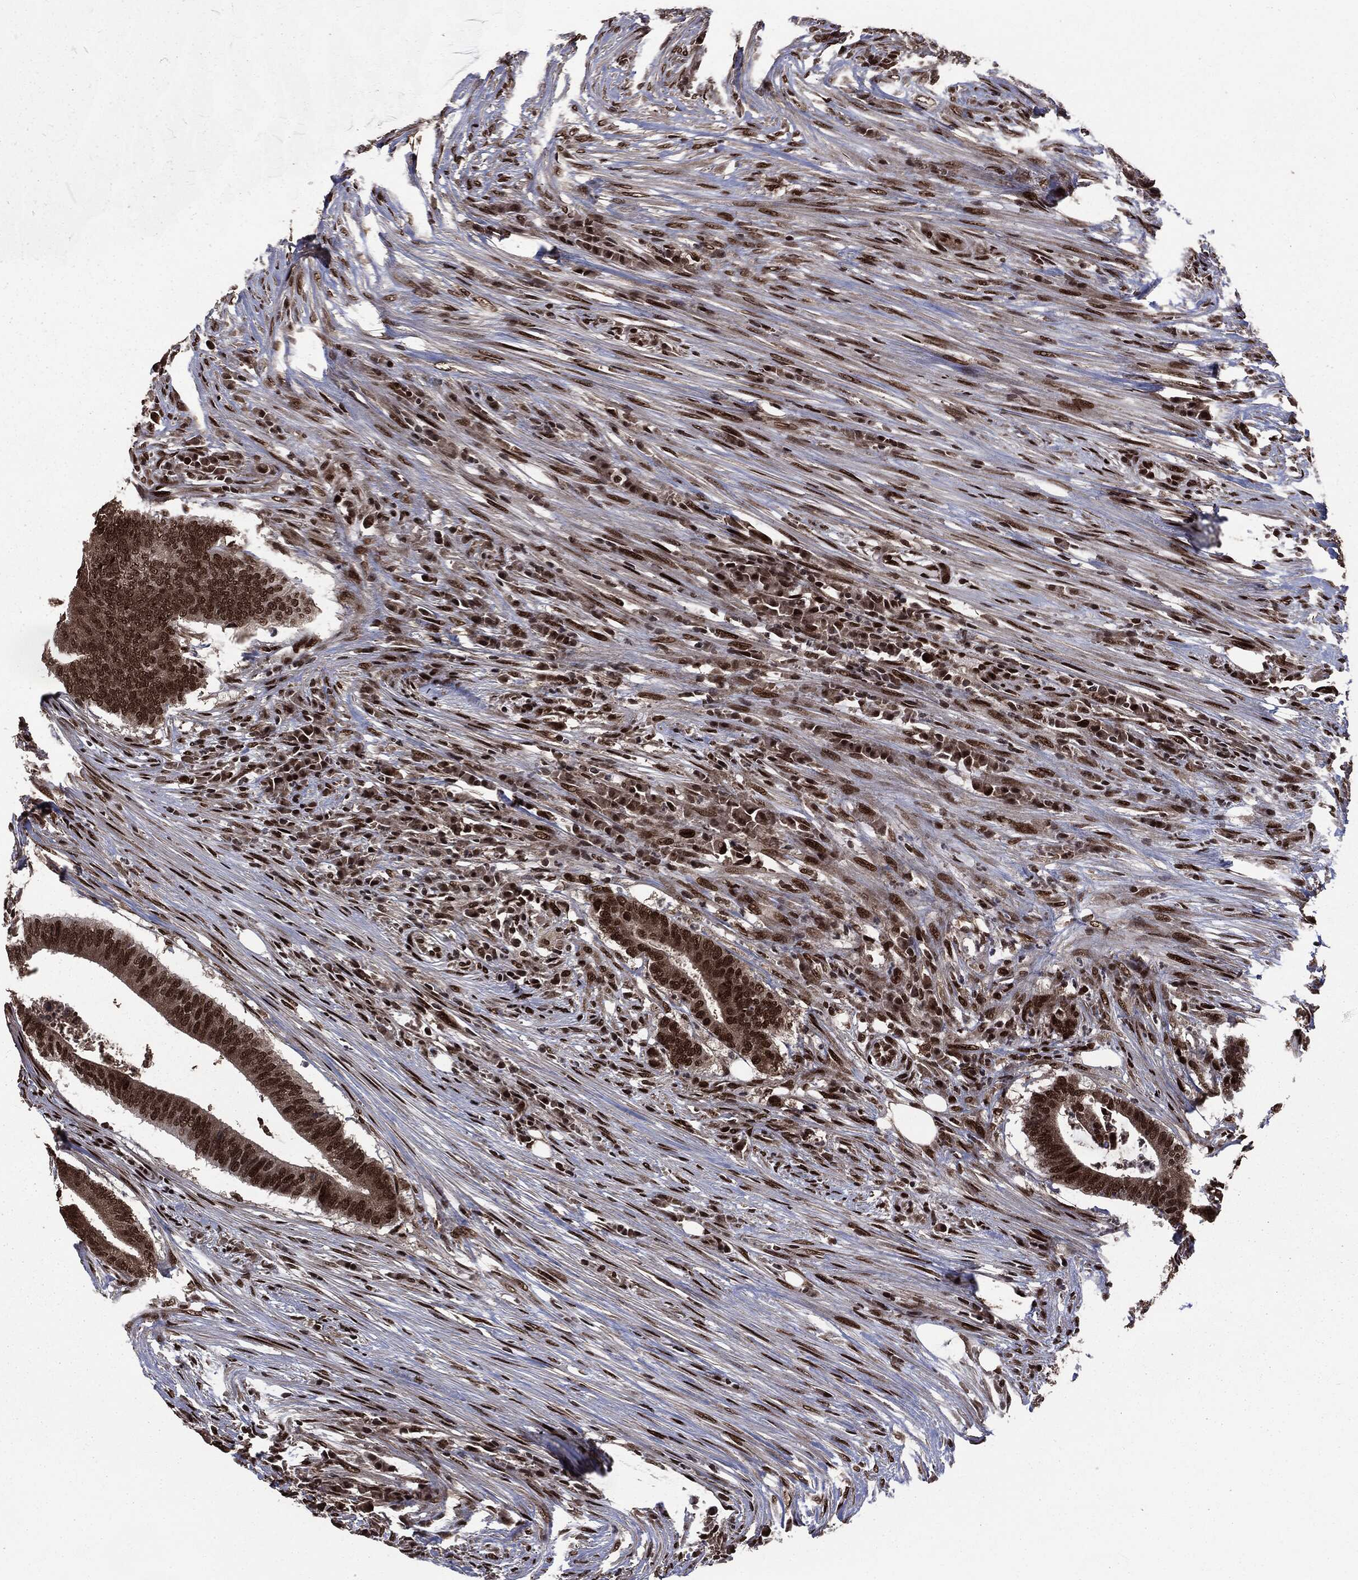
{"staining": {"intensity": "strong", "quantity": ">75%", "location": "nuclear"}, "tissue": "colorectal cancer", "cell_type": "Tumor cells", "image_type": "cancer", "snomed": [{"axis": "morphology", "description": "Adenocarcinoma, NOS"}, {"axis": "topography", "description": "Colon"}], "caption": "Immunohistochemical staining of human colorectal cancer (adenocarcinoma) demonstrates high levels of strong nuclear protein expression in approximately >75% of tumor cells. The staining was performed using DAB (3,3'-diaminobenzidine) to visualize the protein expression in brown, while the nuclei were stained in blue with hematoxylin (Magnification: 20x).", "gene": "DVL2", "patient": {"sex": "female", "age": 43}}